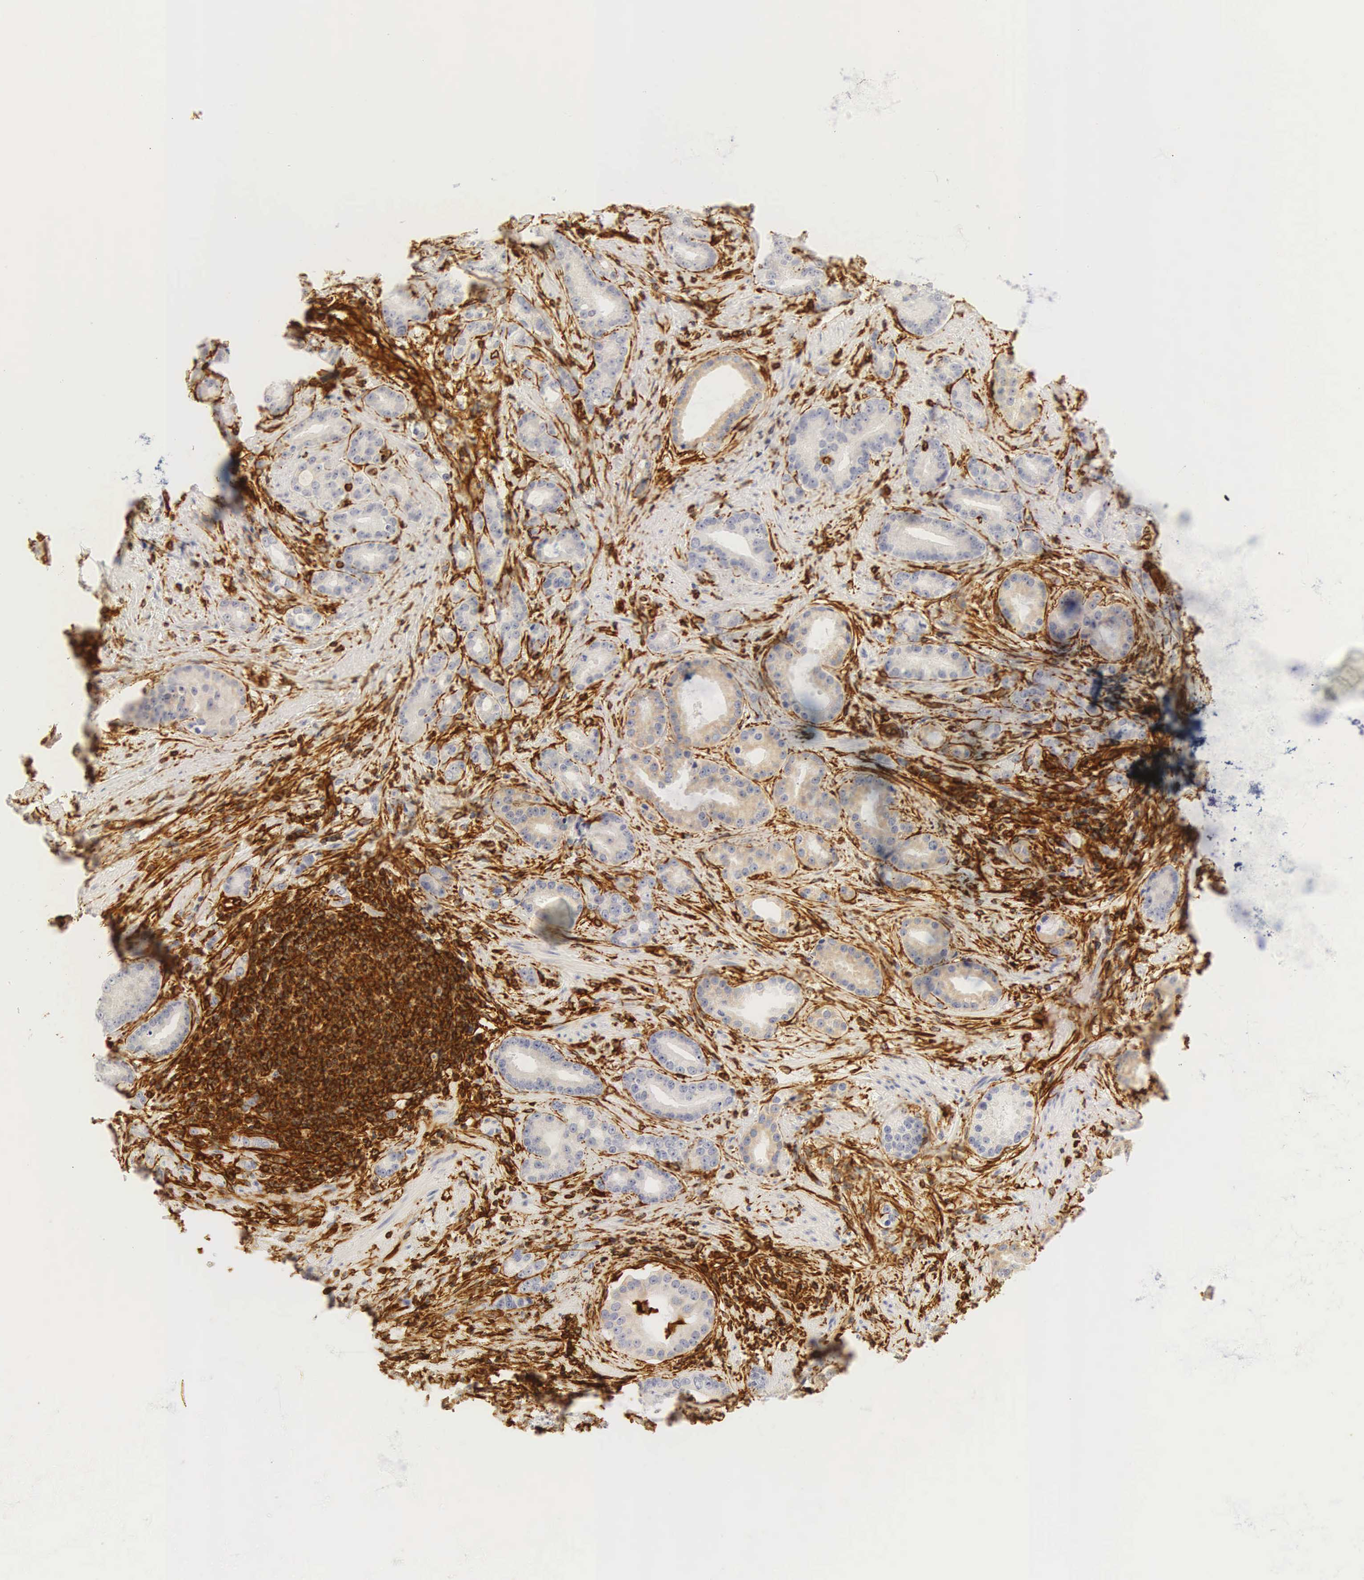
{"staining": {"intensity": "negative", "quantity": "none", "location": "none"}, "tissue": "prostate cancer", "cell_type": "Tumor cells", "image_type": "cancer", "snomed": [{"axis": "morphology", "description": "Adenocarcinoma, Medium grade"}, {"axis": "topography", "description": "Prostate"}], "caption": "An immunohistochemistry (IHC) image of prostate cancer is shown. There is no staining in tumor cells of prostate cancer. The staining is performed using DAB brown chromogen with nuclei counter-stained in using hematoxylin.", "gene": "VIM", "patient": {"sex": "male", "age": 59}}